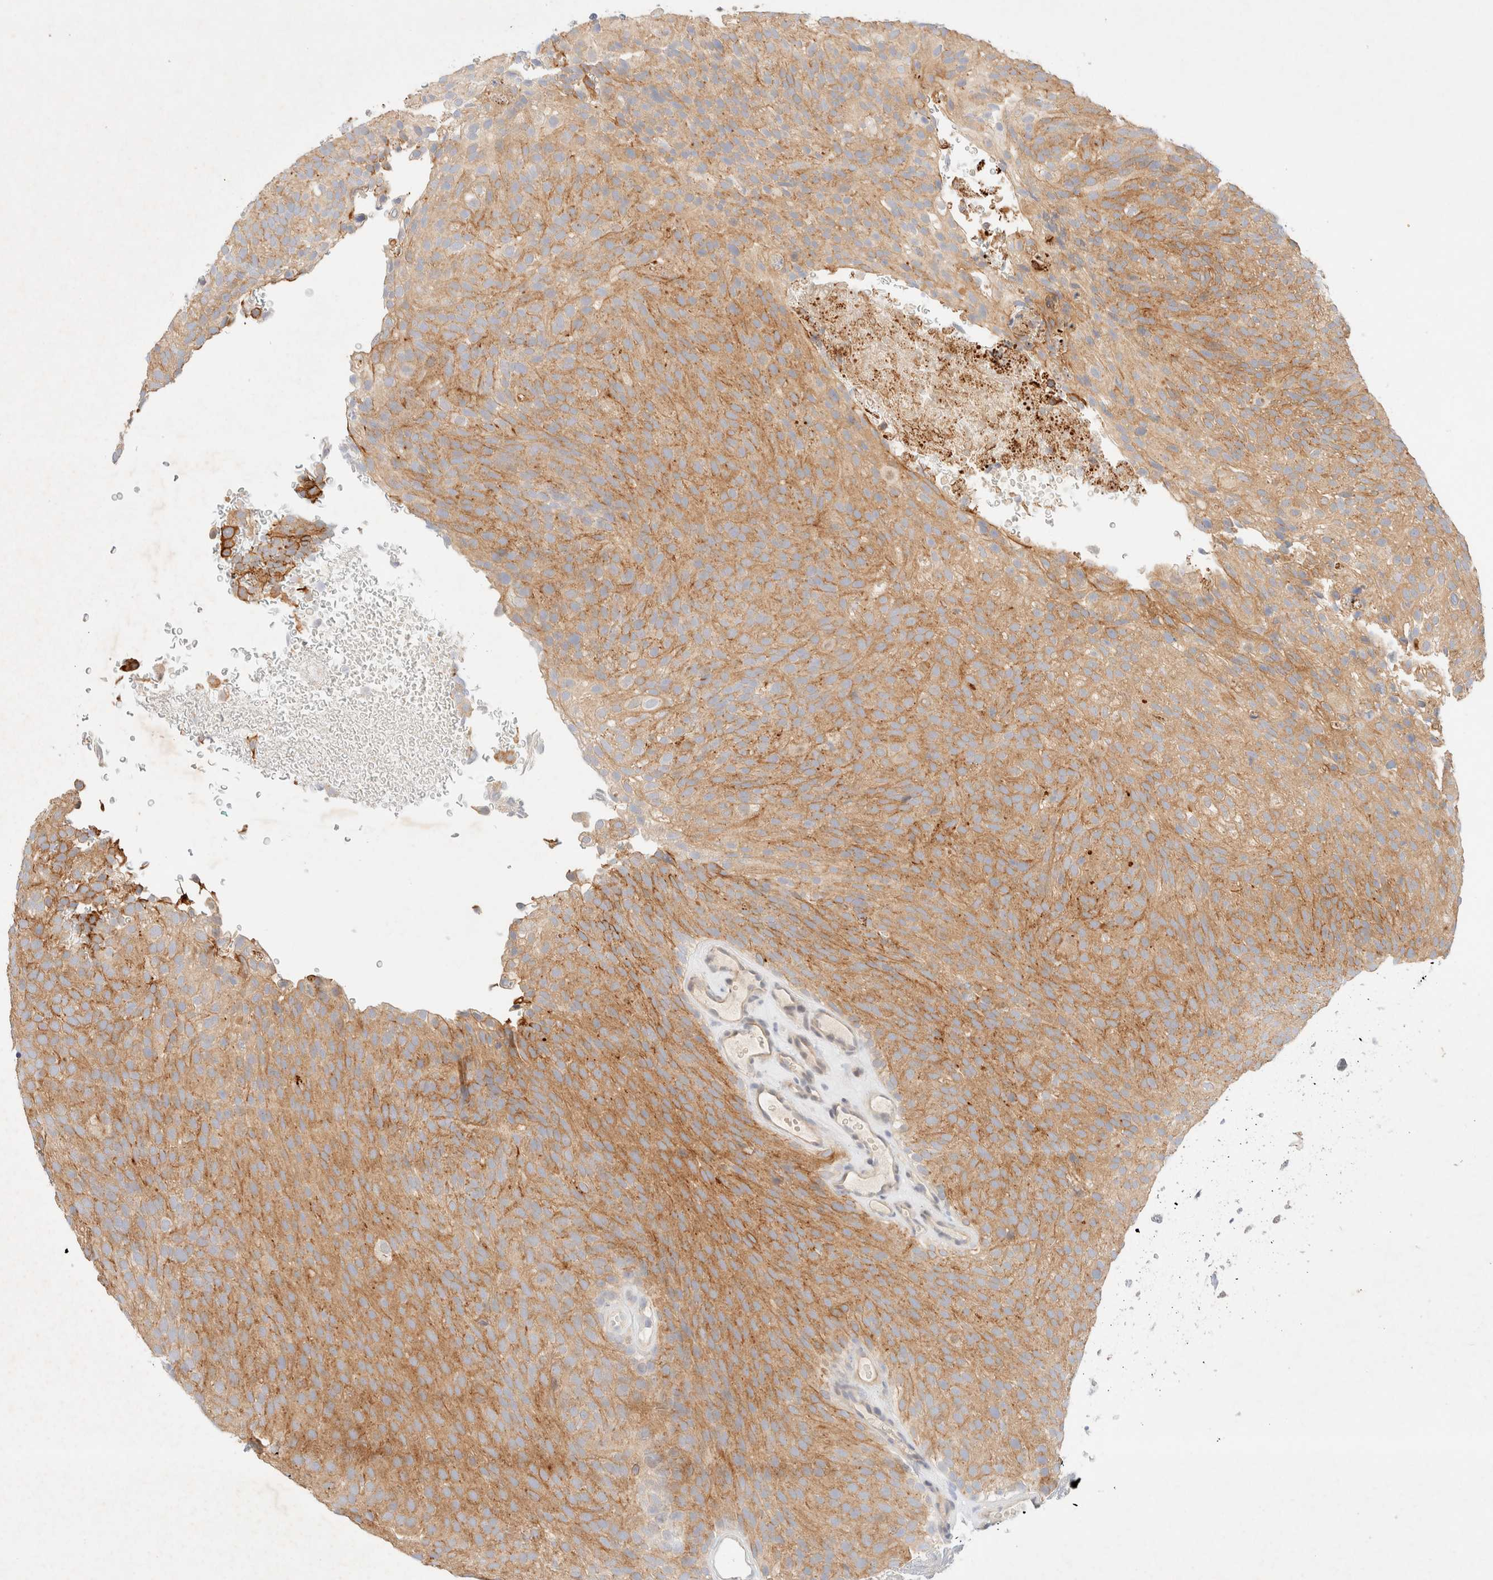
{"staining": {"intensity": "moderate", "quantity": ">75%", "location": "cytoplasmic/membranous"}, "tissue": "urothelial cancer", "cell_type": "Tumor cells", "image_type": "cancer", "snomed": [{"axis": "morphology", "description": "Urothelial carcinoma, Low grade"}, {"axis": "topography", "description": "Urinary bladder"}], "caption": "Human low-grade urothelial carcinoma stained with a brown dye reveals moderate cytoplasmic/membranous positive expression in about >75% of tumor cells.", "gene": "SGSM2", "patient": {"sex": "male", "age": 78}}